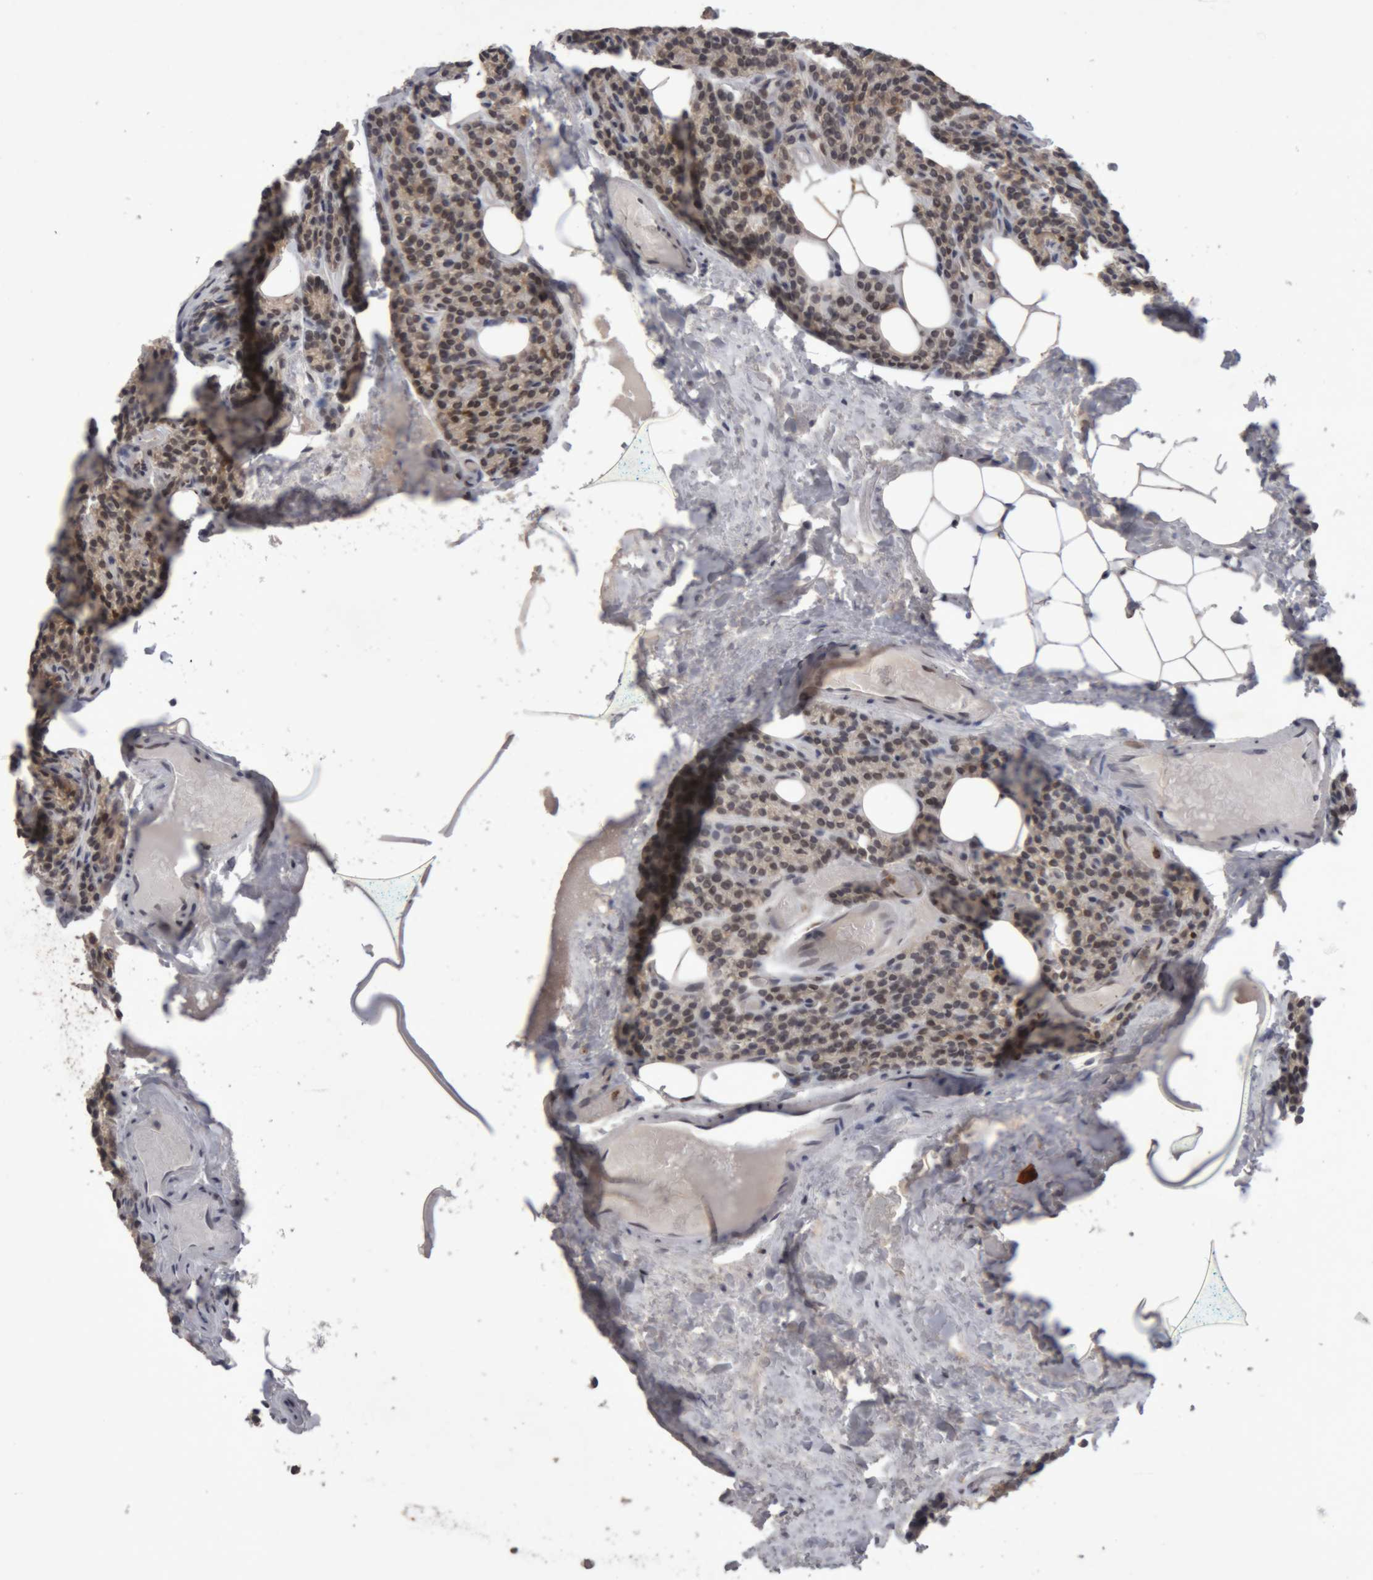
{"staining": {"intensity": "moderate", "quantity": ">75%", "location": "cytoplasmic/membranous,nuclear"}, "tissue": "parathyroid gland", "cell_type": "Glandular cells", "image_type": "normal", "snomed": [{"axis": "morphology", "description": "Normal tissue, NOS"}, {"axis": "topography", "description": "Parathyroid gland"}], "caption": "About >75% of glandular cells in normal human parathyroid gland display moderate cytoplasmic/membranous,nuclear protein staining as visualized by brown immunohistochemical staining.", "gene": "NFATC2", "patient": {"sex": "female", "age": 85}}